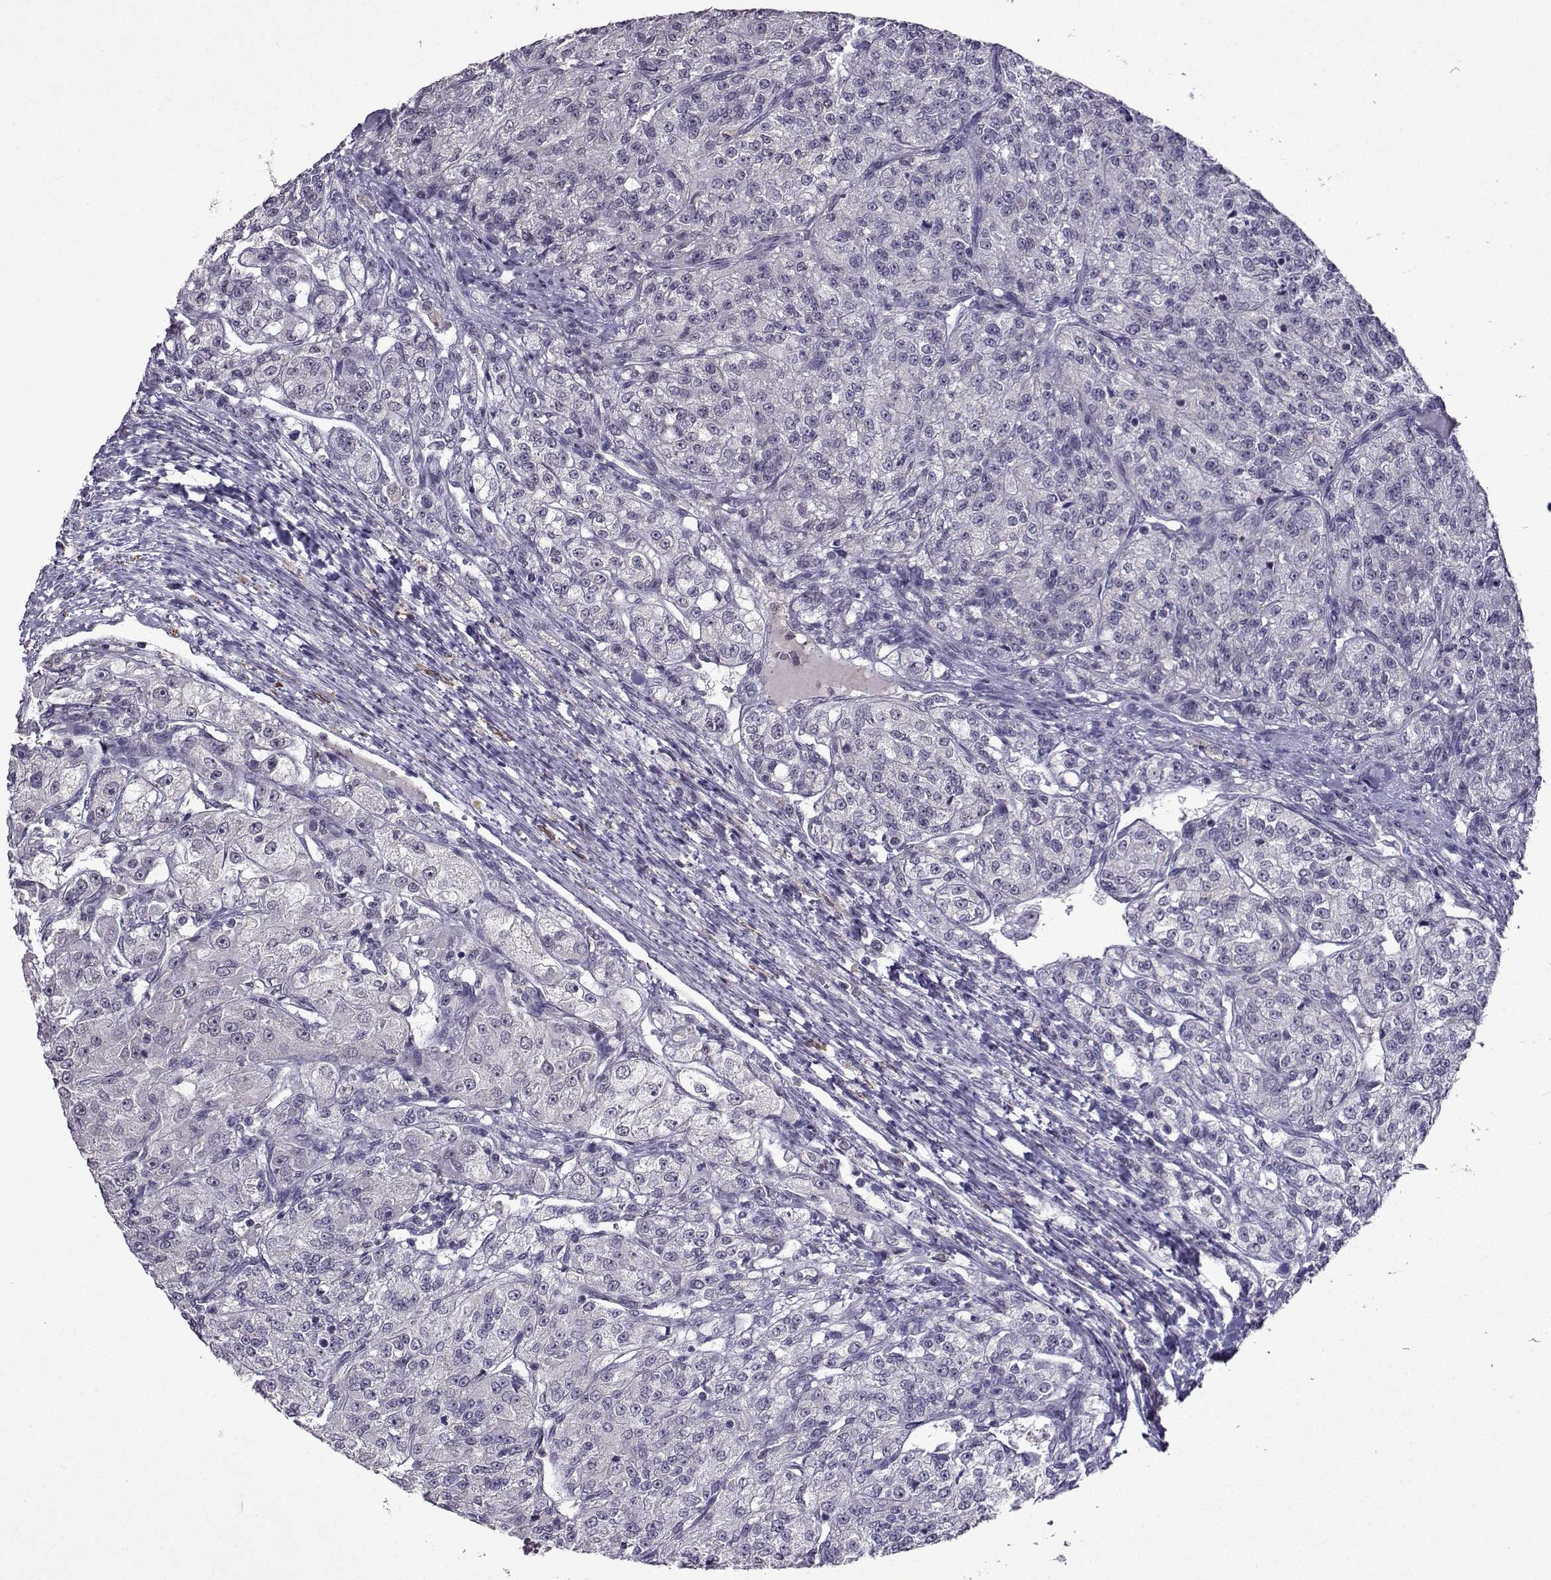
{"staining": {"intensity": "negative", "quantity": "none", "location": "none"}, "tissue": "renal cancer", "cell_type": "Tumor cells", "image_type": "cancer", "snomed": [{"axis": "morphology", "description": "Adenocarcinoma, NOS"}, {"axis": "topography", "description": "Kidney"}], "caption": "Tumor cells show no significant protein expression in renal adenocarcinoma.", "gene": "CCL28", "patient": {"sex": "female", "age": 63}}